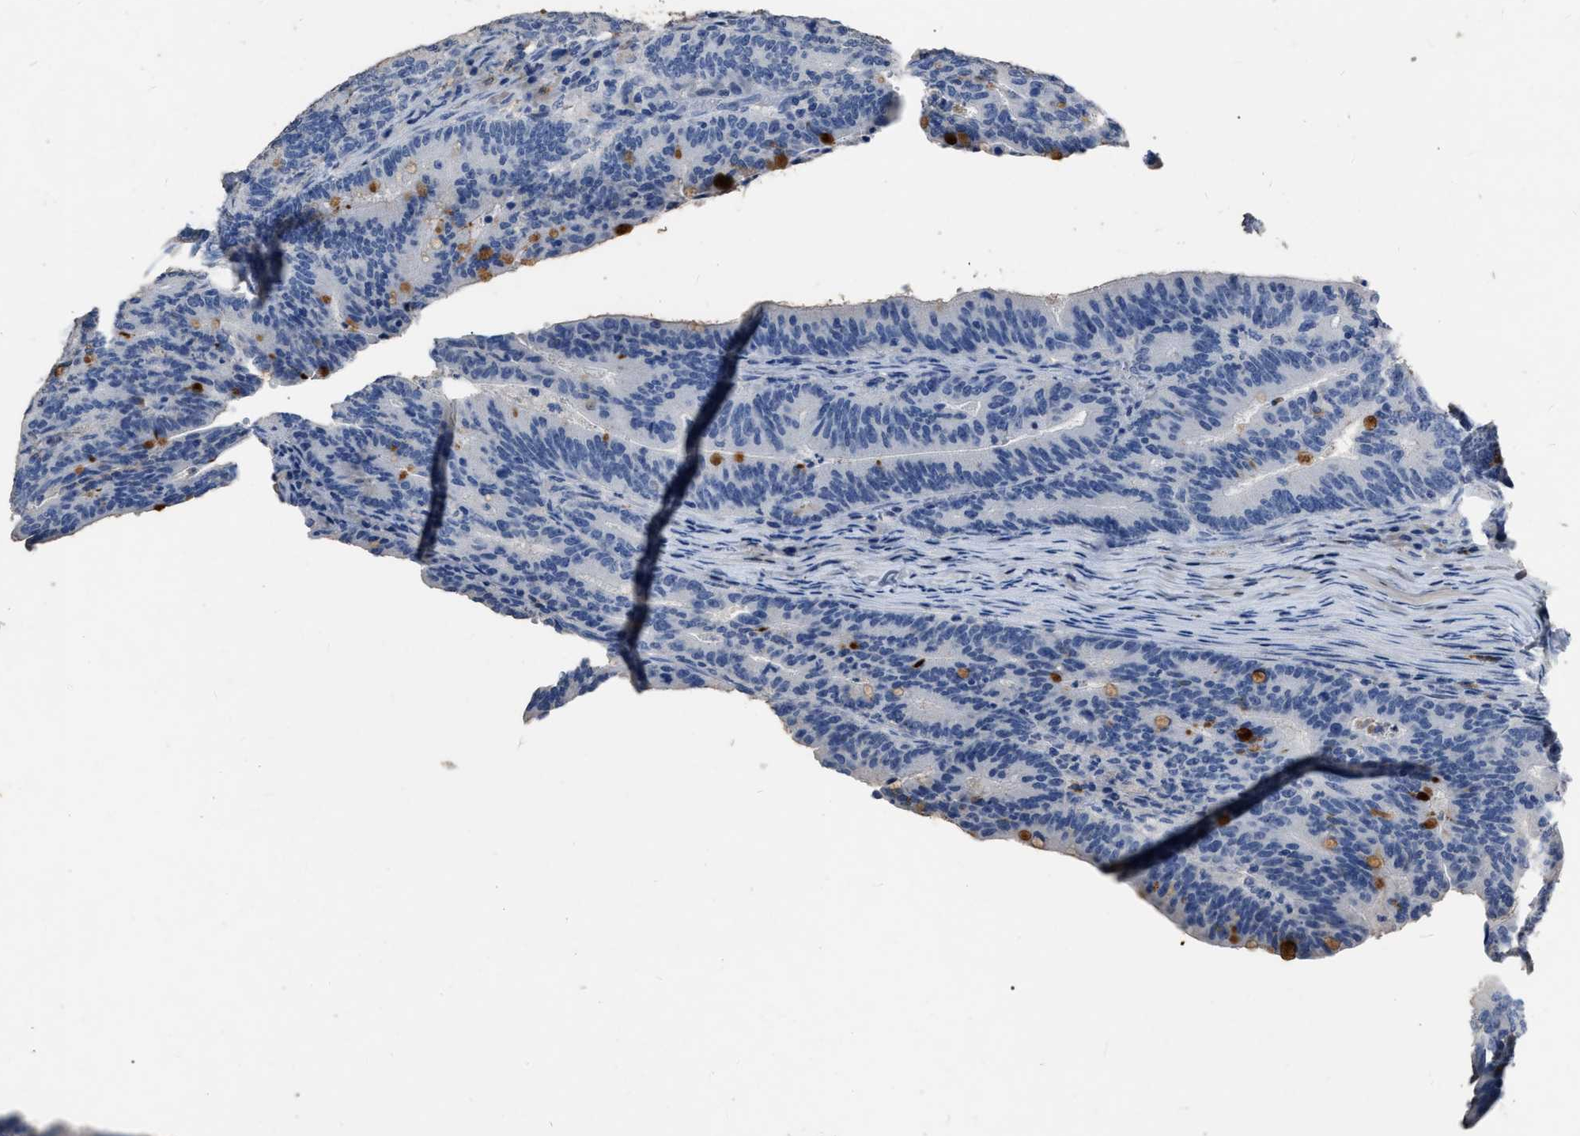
{"staining": {"intensity": "strong", "quantity": "<25%", "location": "cytoplasmic/membranous"}, "tissue": "colorectal cancer", "cell_type": "Tumor cells", "image_type": "cancer", "snomed": [{"axis": "morphology", "description": "Adenocarcinoma, NOS"}, {"axis": "topography", "description": "Colon"}], "caption": "Colorectal adenocarcinoma tissue reveals strong cytoplasmic/membranous positivity in about <25% of tumor cells", "gene": "HABP2", "patient": {"sex": "female", "age": 66}}